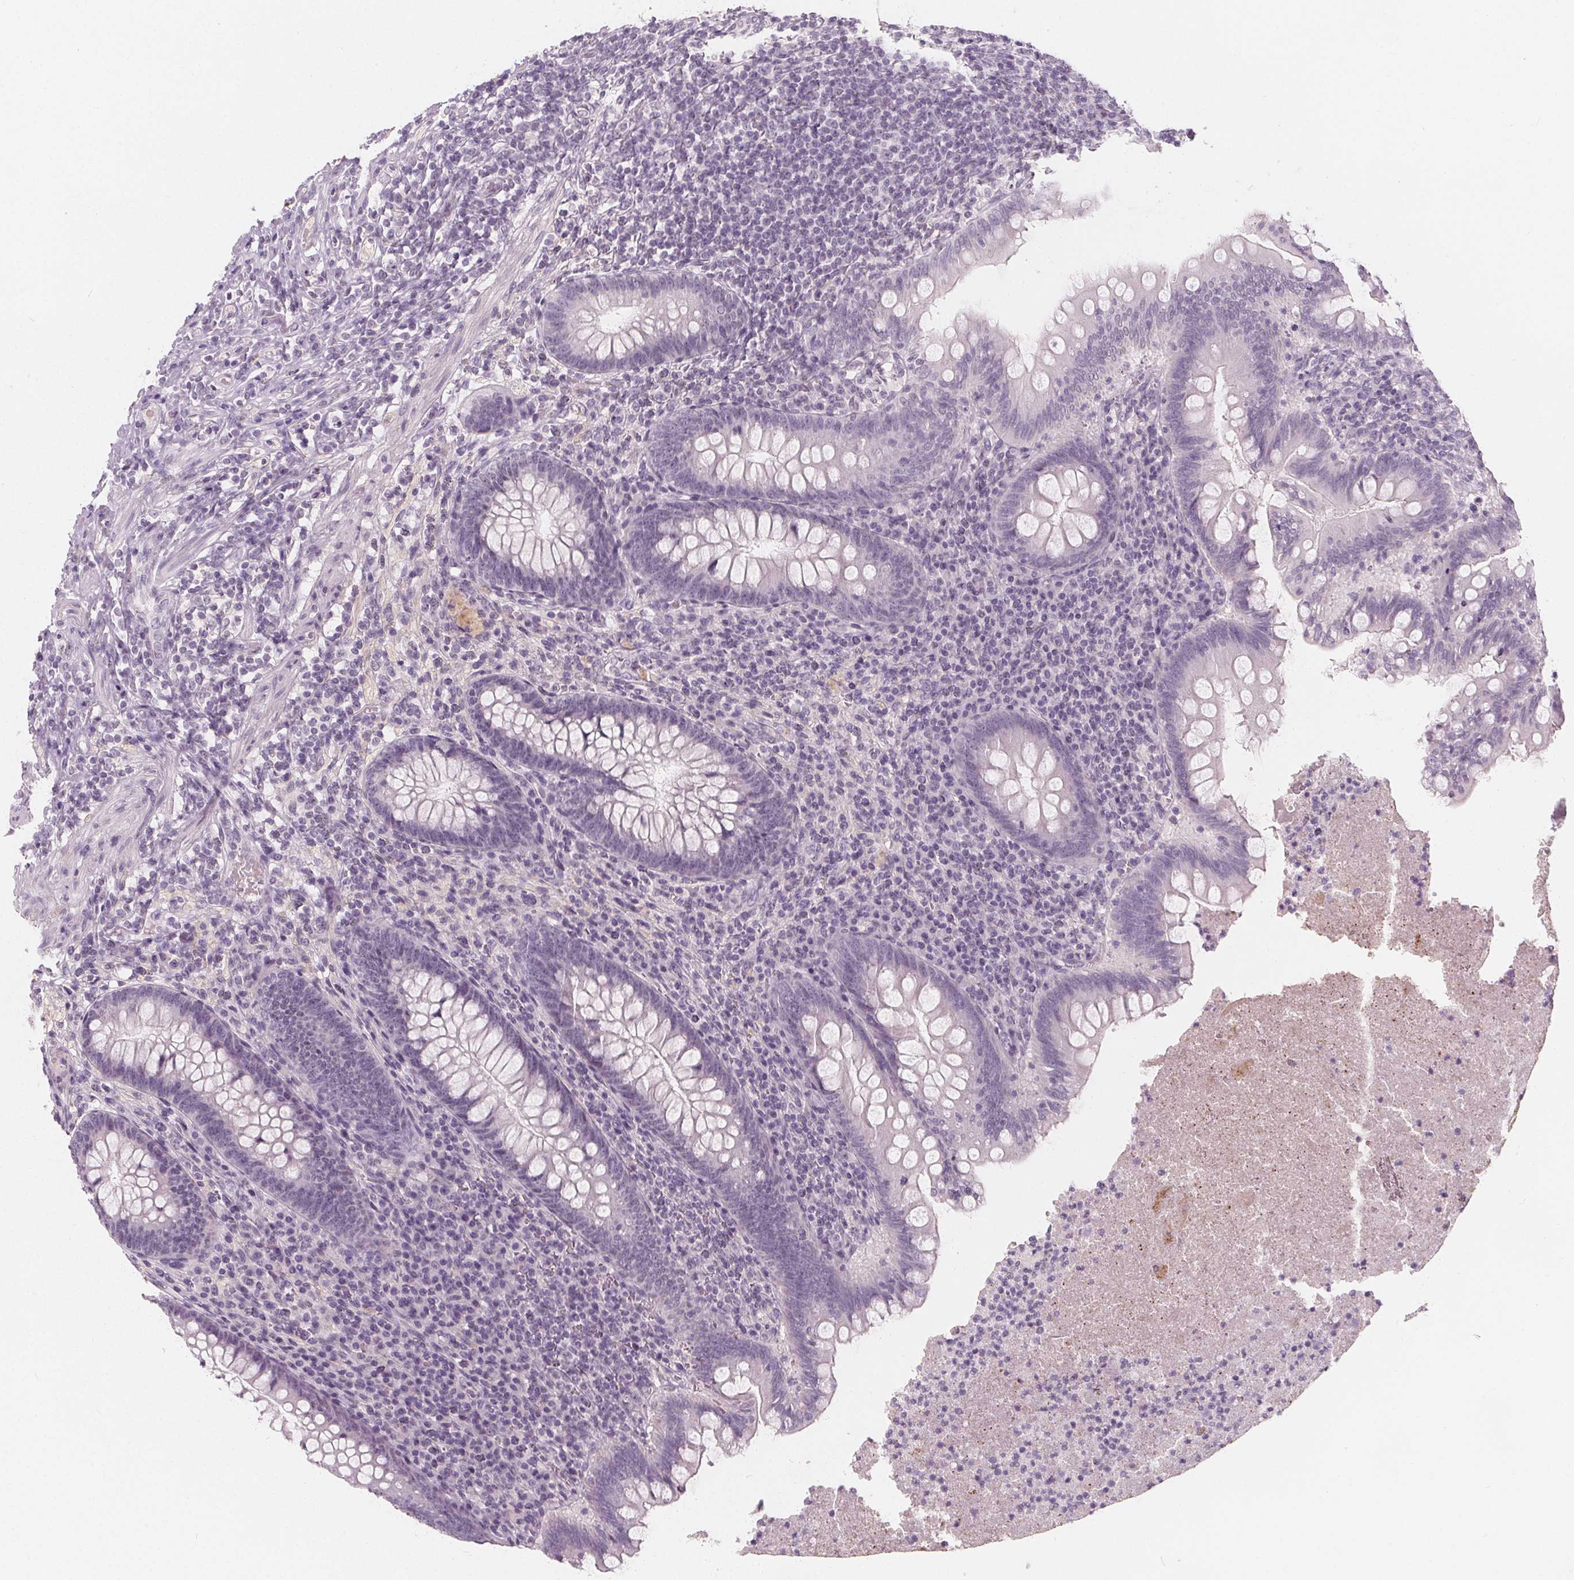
{"staining": {"intensity": "negative", "quantity": "none", "location": "none"}, "tissue": "appendix", "cell_type": "Glandular cells", "image_type": "normal", "snomed": [{"axis": "morphology", "description": "Normal tissue, NOS"}, {"axis": "topography", "description": "Appendix"}], "caption": "The histopathology image reveals no staining of glandular cells in normal appendix.", "gene": "DBX2", "patient": {"sex": "male", "age": 47}}